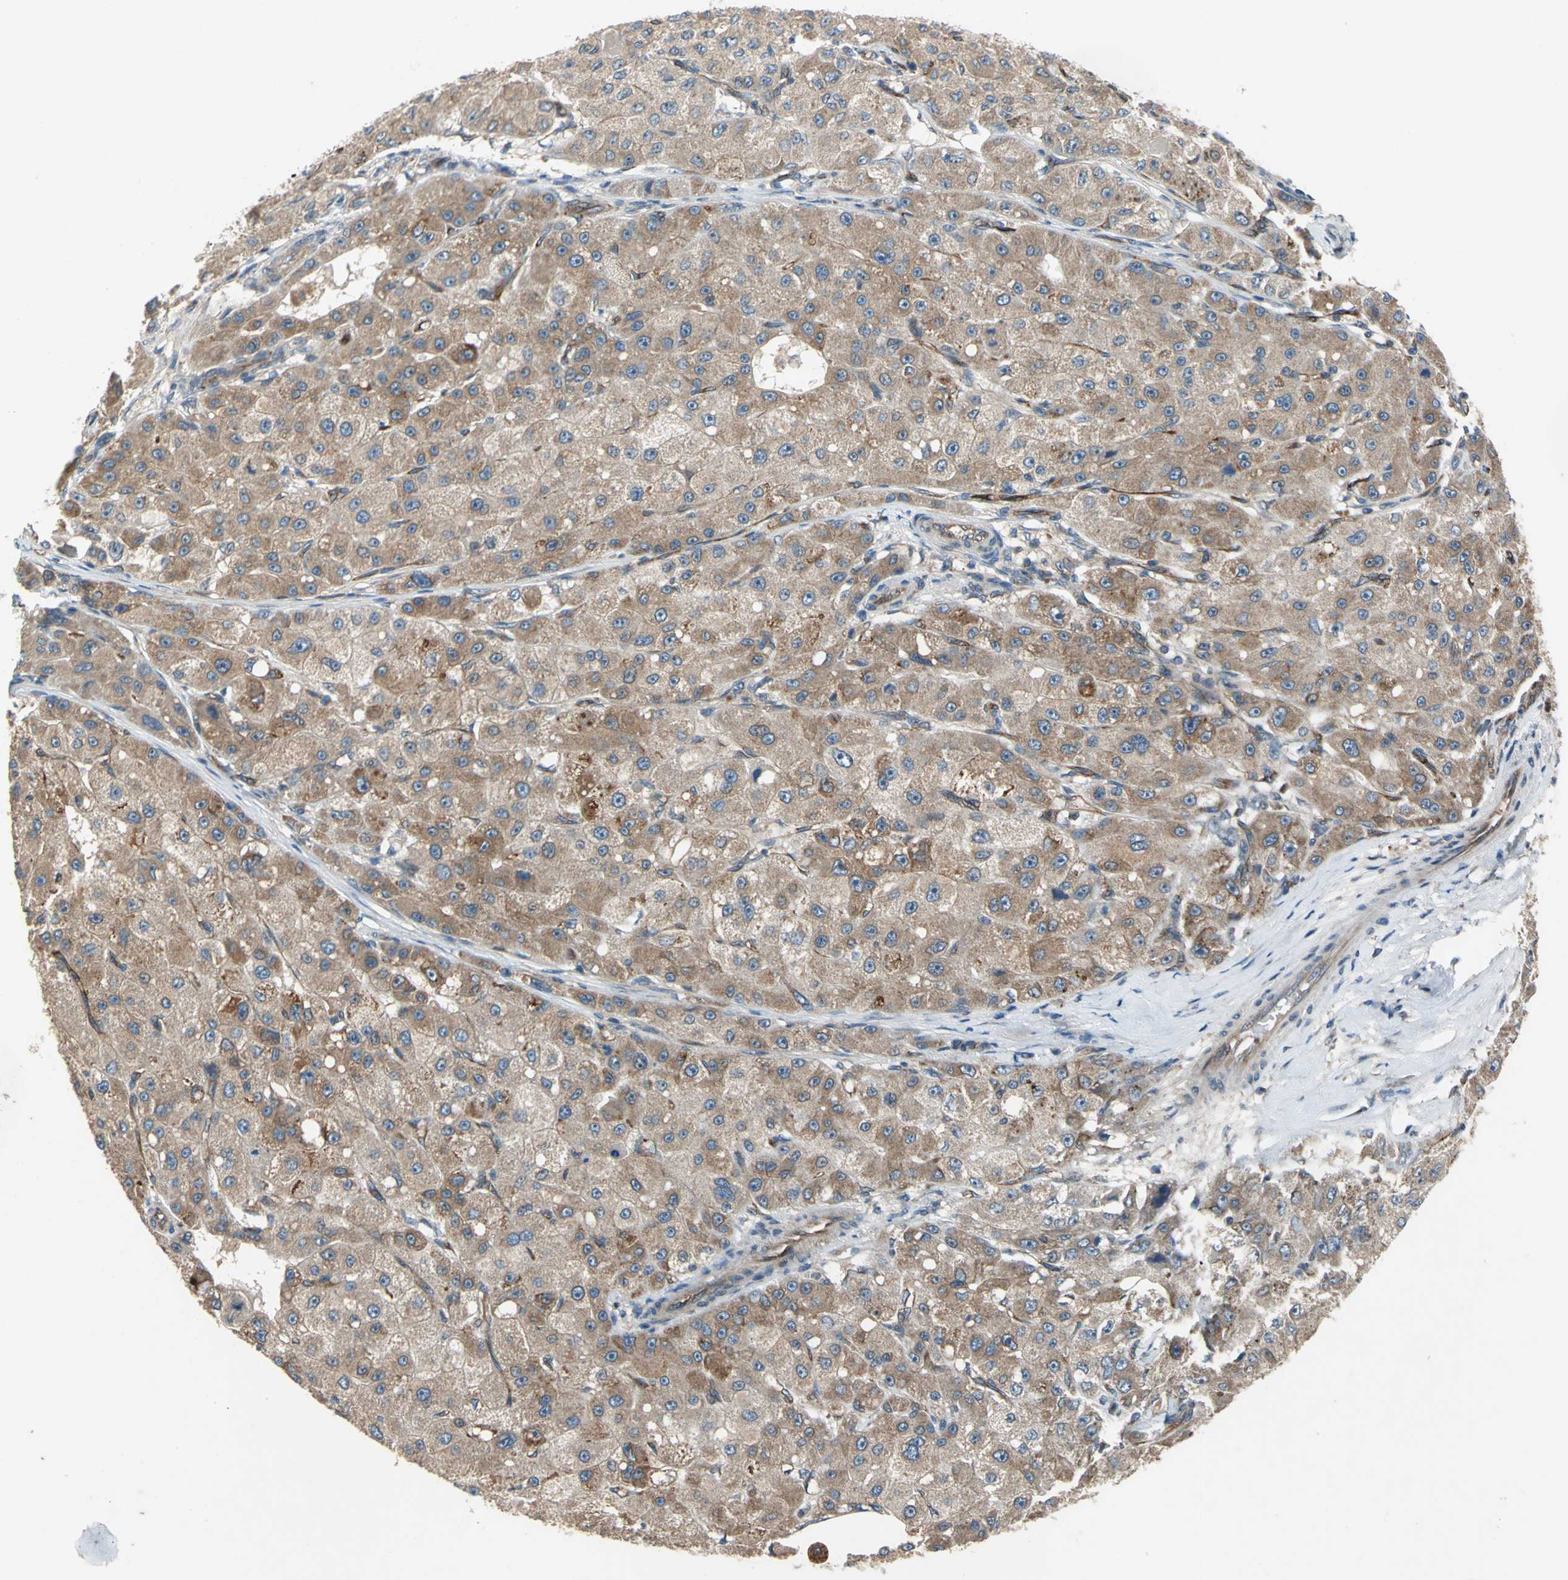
{"staining": {"intensity": "moderate", "quantity": ">75%", "location": "cytoplasmic/membranous"}, "tissue": "liver cancer", "cell_type": "Tumor cells", "image_type": "cancer", "snomed": [{"axis": "morphology", "description": "Carcinoma, Hepatocellular, NOS"}, {"axis": "topography", "description": "Liver"}], "caption": "A high-resolution image shows immunohistochemistry (IHC) staining of hepatocellular carcinoma (liver), which exhibits moderate cytoplasmic/membranous staining in about >75% of tumor cells. (DAB (3,3'-diaminobenzidine) IHC with brightfield microscopy, high magnification).", "gene": "EMCN", "patient": {"sex": "male", "age": 80}}